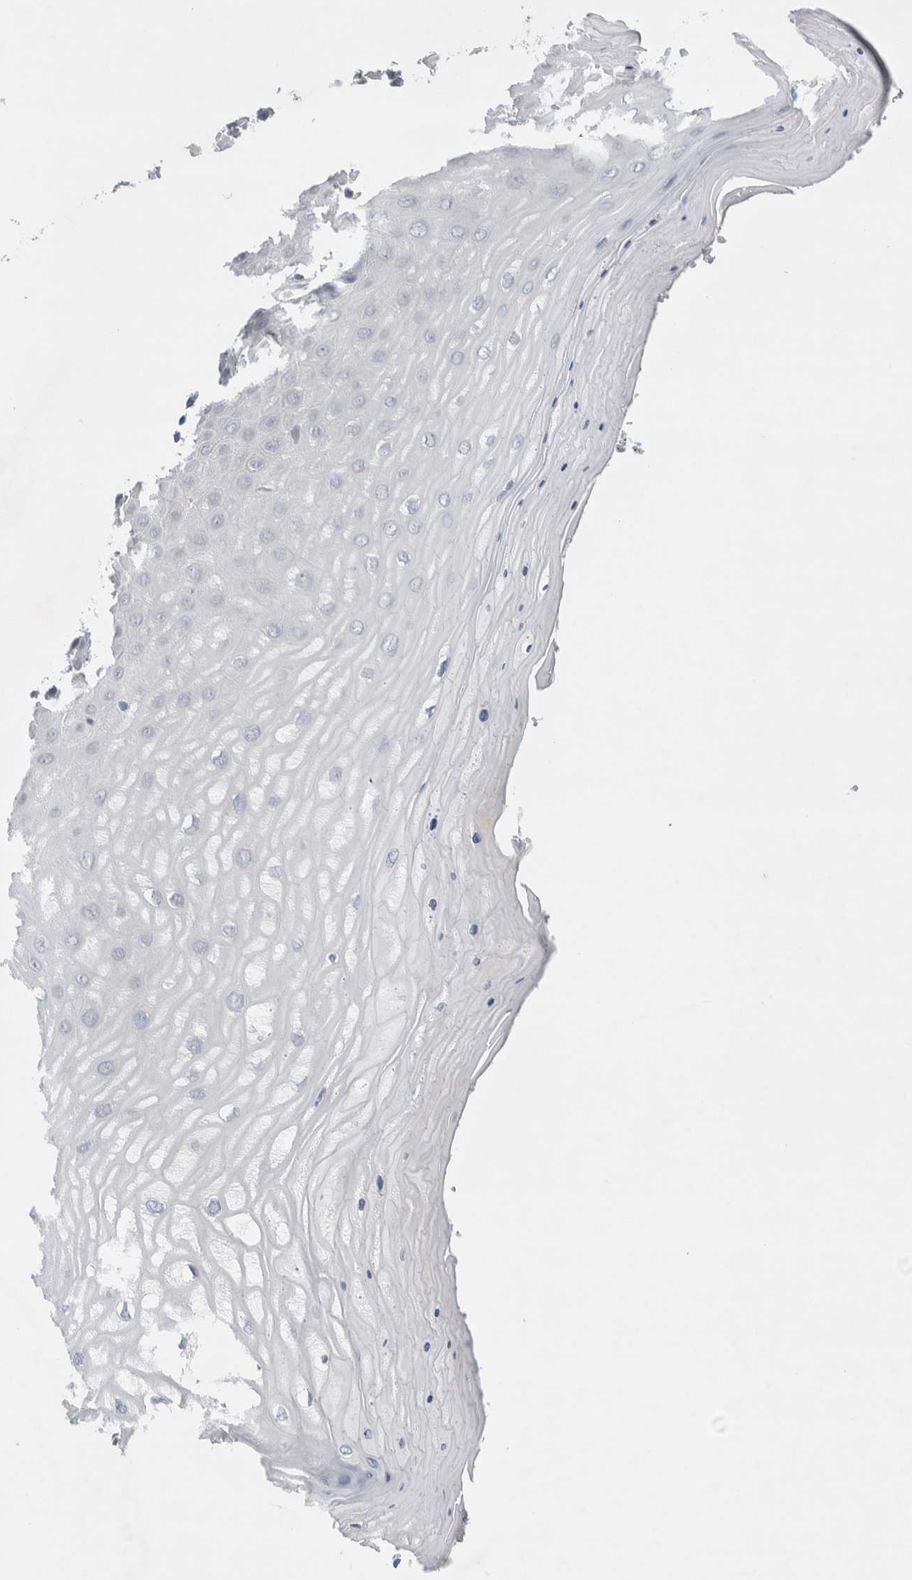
{"staining": {"intensity": "moderate", "quantity": ">75%", "location": "cytoplasmic/membranous"}, "tissue": "cervix", "cell_type": "Glandular cells", "image_type": "normal", "snomed": [{"axis": "morphology", "description": "Normal tissue, NOS"}, {"axis": "topography", "description": "Cervix"}], "caption": "Moderate cytoplasmic/membranous positivity for a protein is identified in approximately >75% of glandular cells of benign cervix using immunohistochemistry (IHC).", "gene": "DEPTOR", "patient": {"sex": "female", "age": 55}}